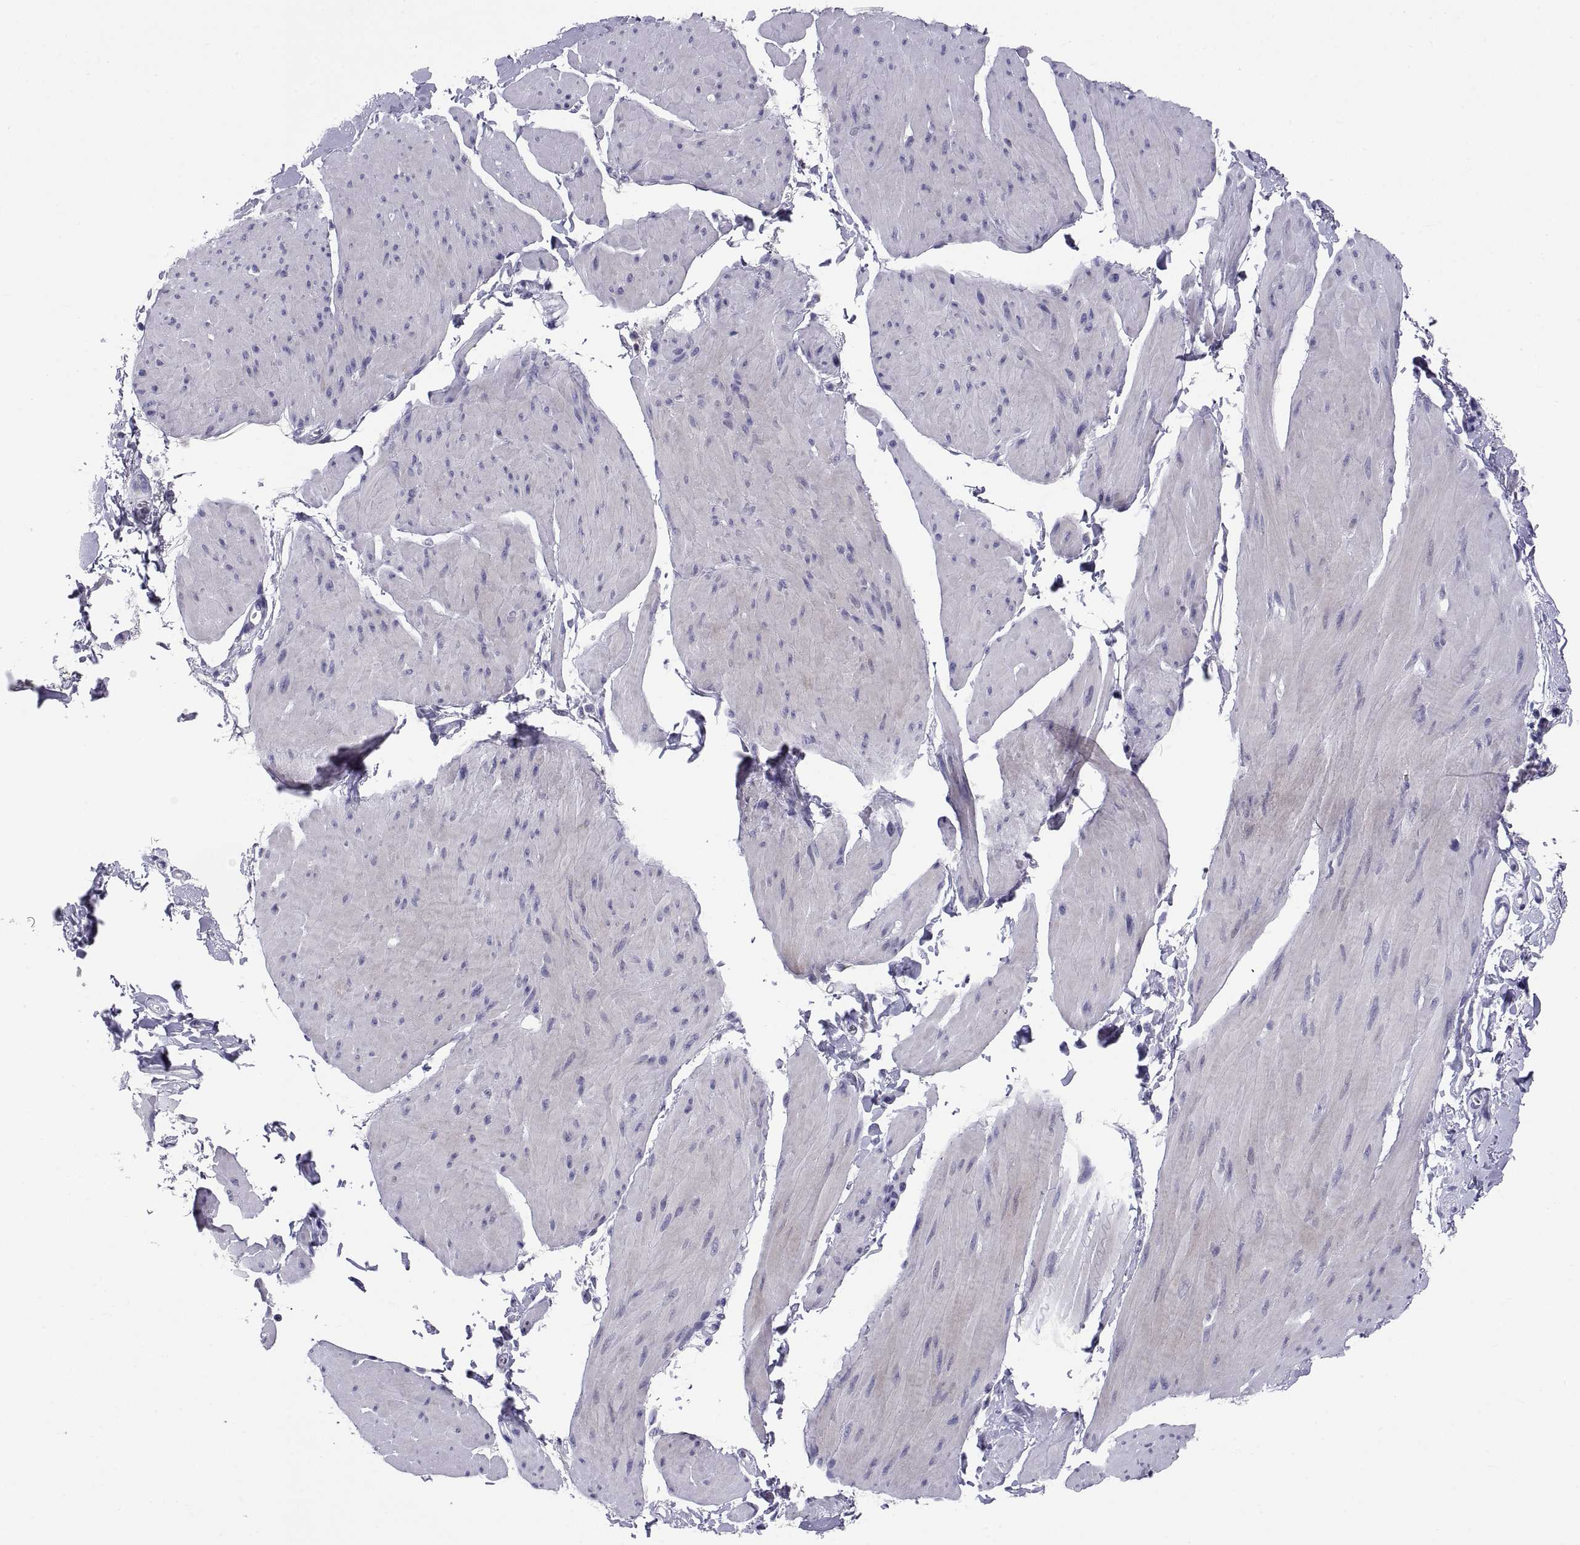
{"staining": {"intensity": "negative", "quantity": "none", "location": "none"}, "tissue": "smooth muscle", "cell_type": "Smooth muscle cells", "image_type": "normal", "snomed": [{"axis": "morphology", "description": "Normal tissue, NOS"}, {"axis": "topography", "description": "Adipose tissue"}, {"axis": "topography", "description": "Smooth muscle"}, {"axis": "topography", "description": "Peripheral nerve tissue"}], "caption": "IHC photomicrograph of normal human smooth muscle stained for a protein (brown), which shows no expression in smooth muscle cells.", "gene": "TEX13A", "patient": {"sex": "male", "age": 83}}